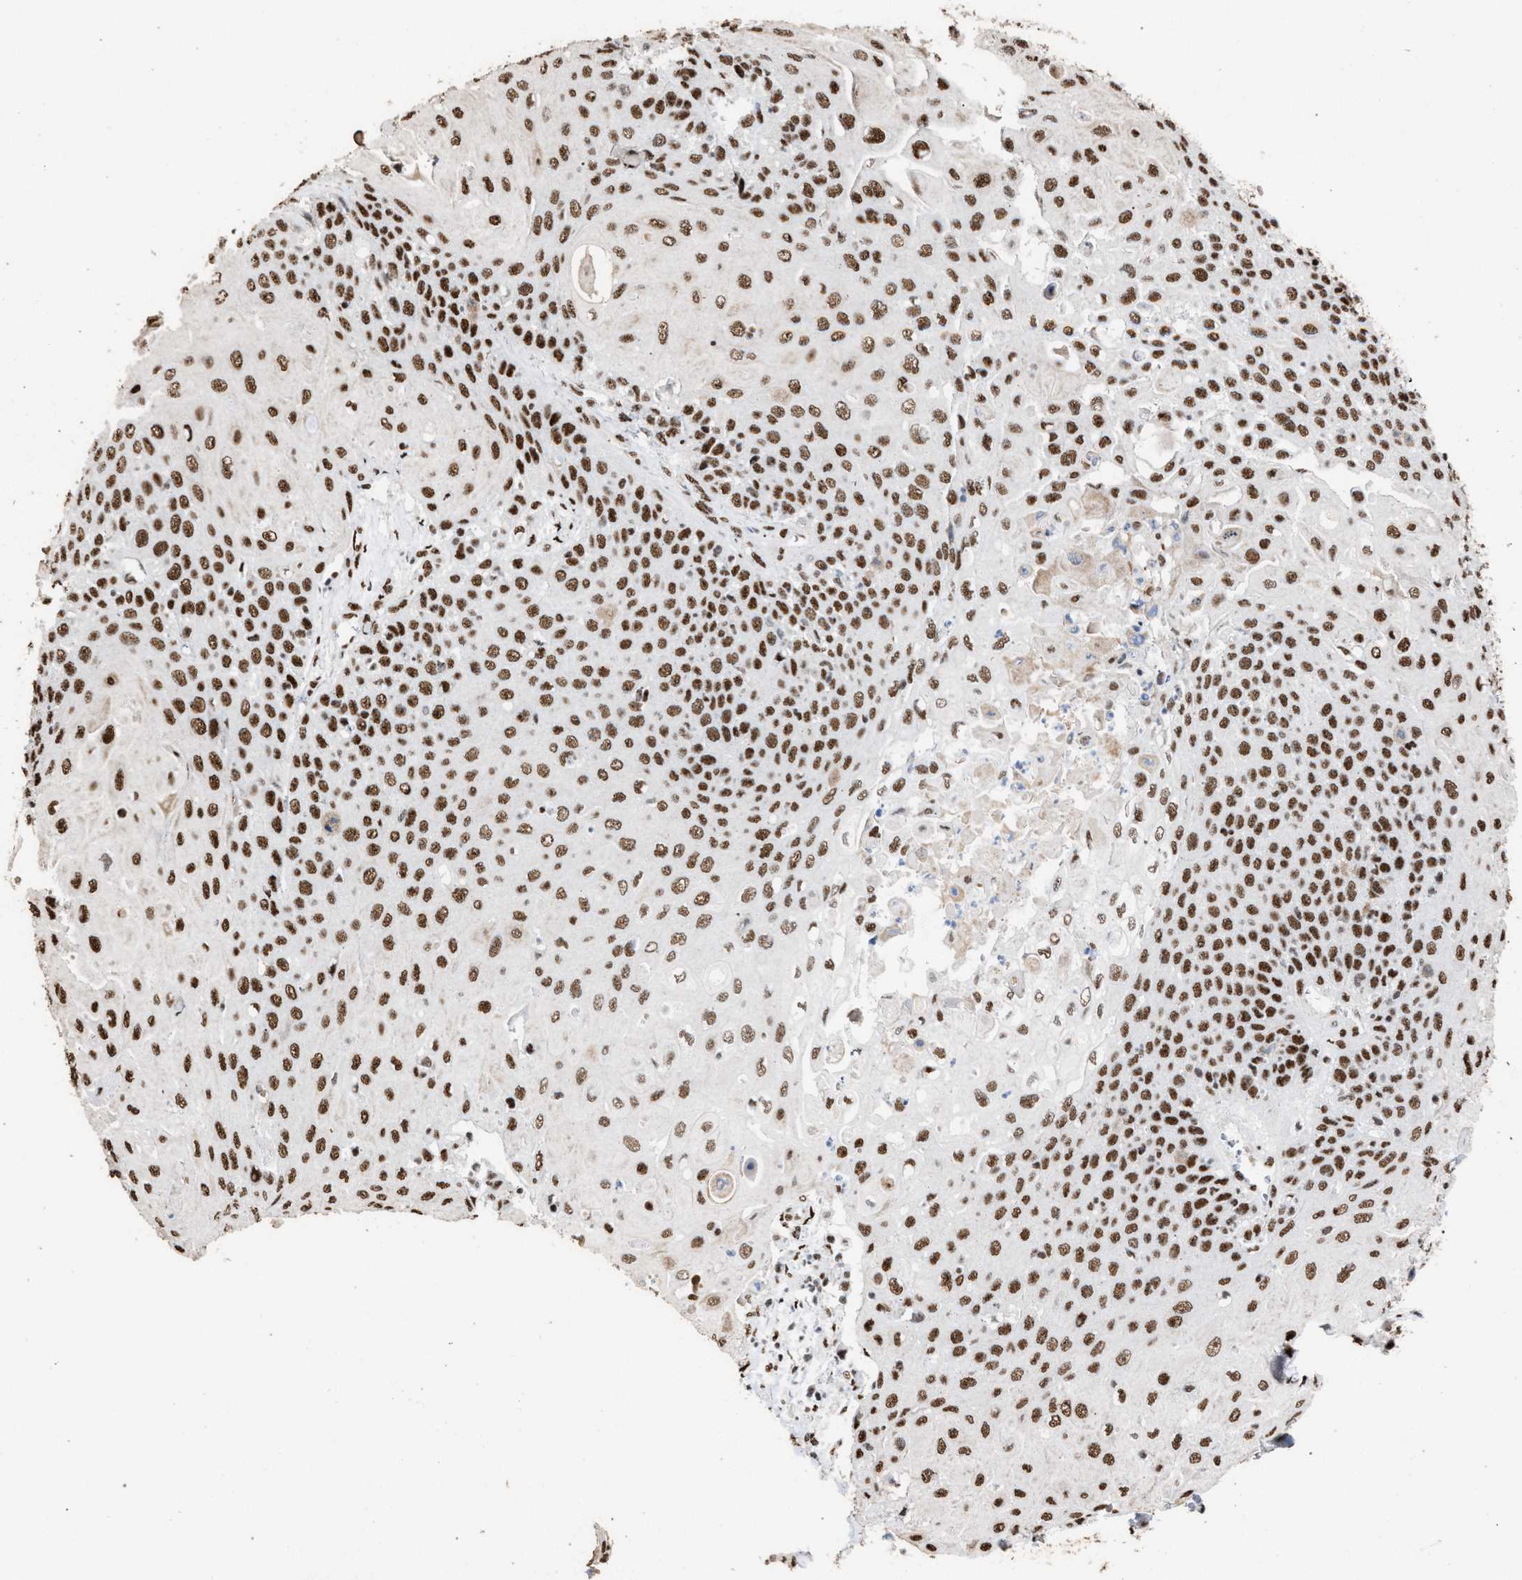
{"staining": {"intensity": "moderate", "quantity": ">75%", "location": "nuclear"}, "tissue": "cervical cancer", "cell_type": "Tumor cells", "image_type": "cancer", "snomed": [{"axis": "morphology", "description": "Squamous cell carcinoma, NOS"}, {"axis": "topography", "description": "Cervix"}], "caption": "IHC histopathology image of neoplastic tissue: human cervical squamous cell carcinoma stained using immunohistochemistry exhibits medium levels of moderate protein expression localized specifically in the nuclear of tumor cells, appearing as a nuclear brown color.", "gene": "TP53BP1", "patient": {"sex": "female", "age": 39}}